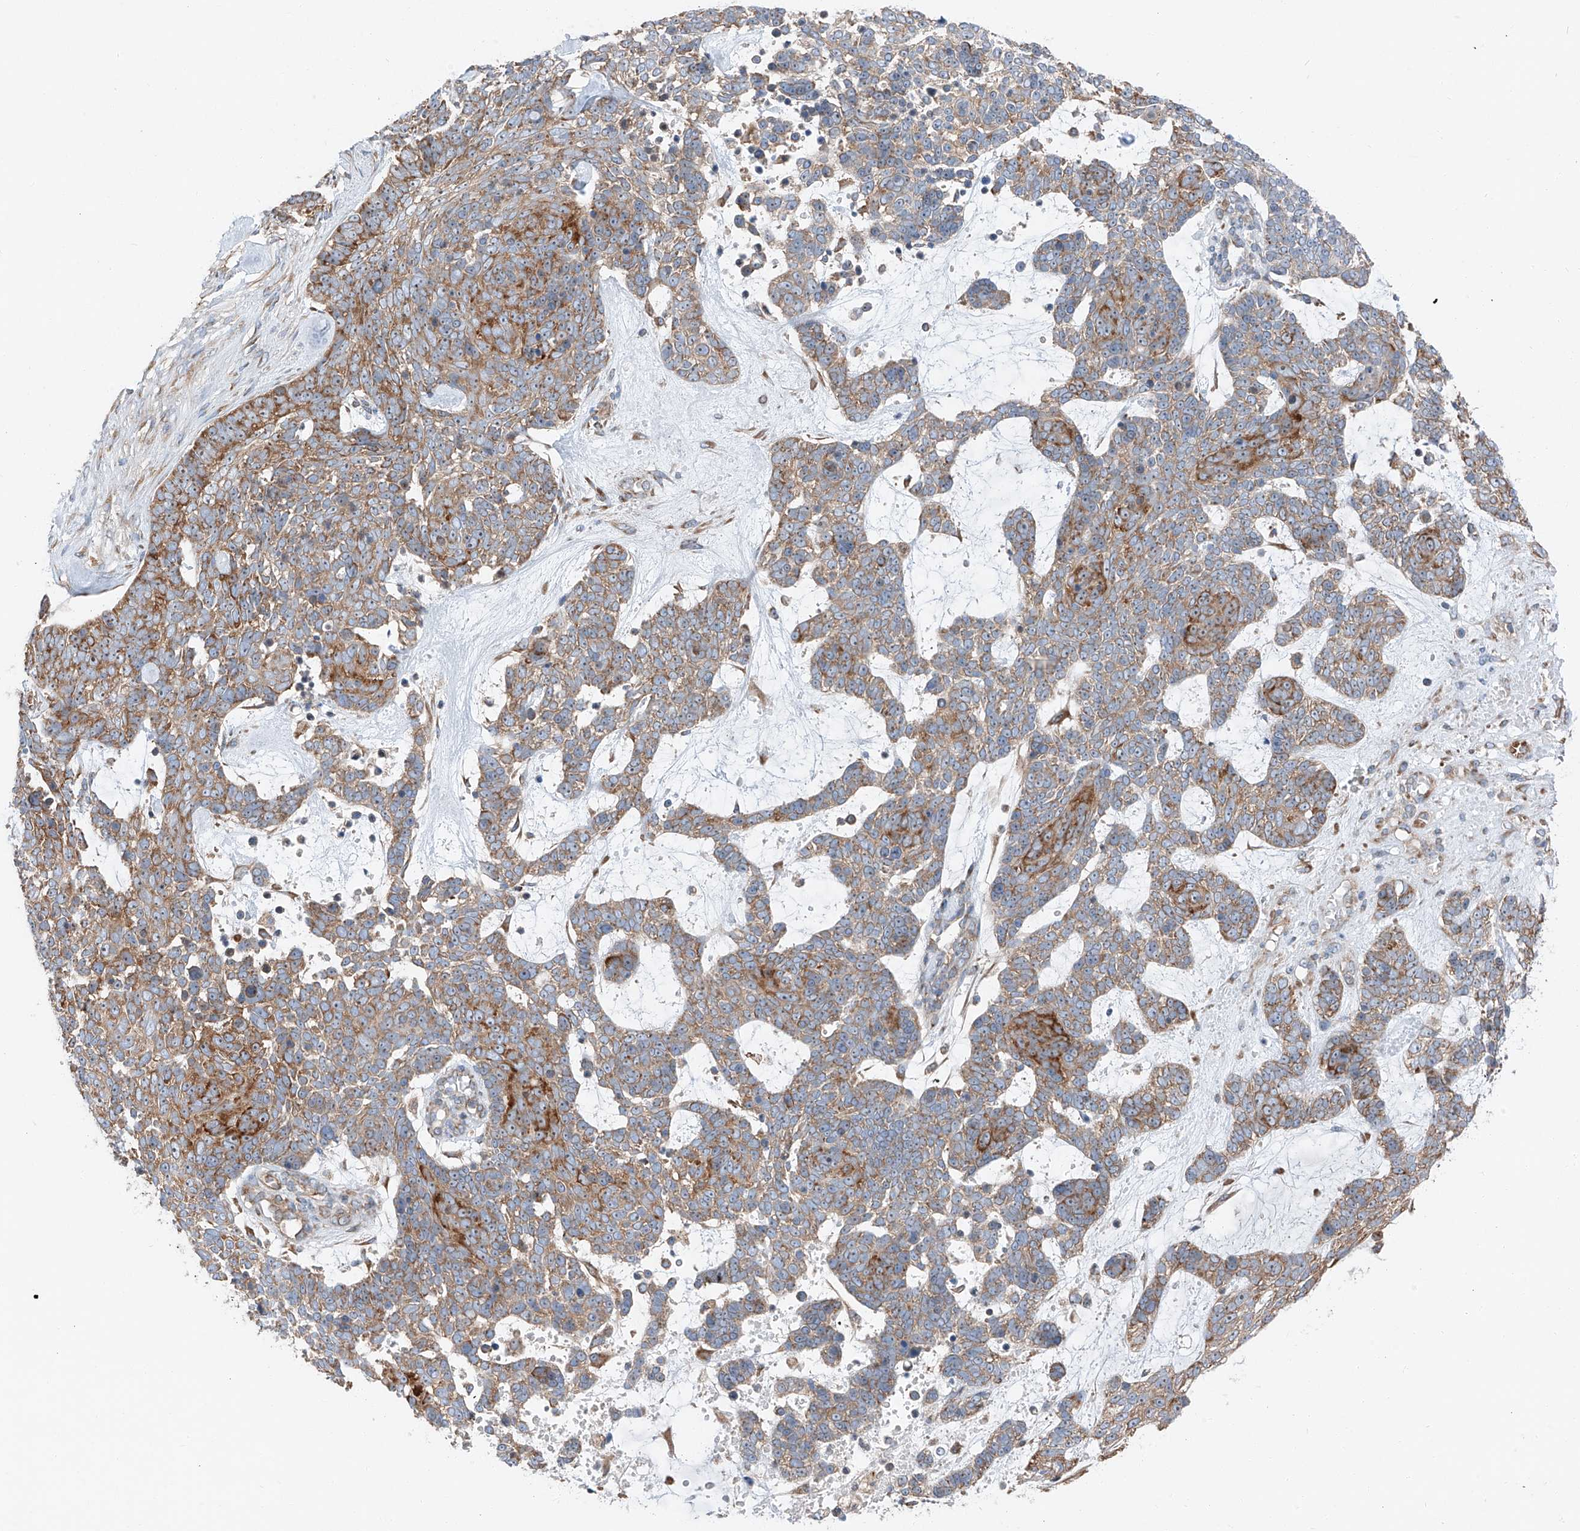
{"staining": {"intensity": "strong", "quantity": "25%-75%", "location": "cytoplasmic/membranous"}, "tissue": "skin cancer", "cell_type": "Tumor cells", "image_type": "cancer", "snomed": [{"axis": "morphology", "description": "Basal cell carcinoma"}, {"axis": "topography", "description": "Skin"}], "caption": "Approximately 25%-75% of tumor cells in skin basal cell carcinoma exhibit strong cytoplasmic/membranous protein expression as visualized by brown immunohistochemical staining.", "gene": "ZC3H15", "patient": {"sex": "female", "age": 81}}